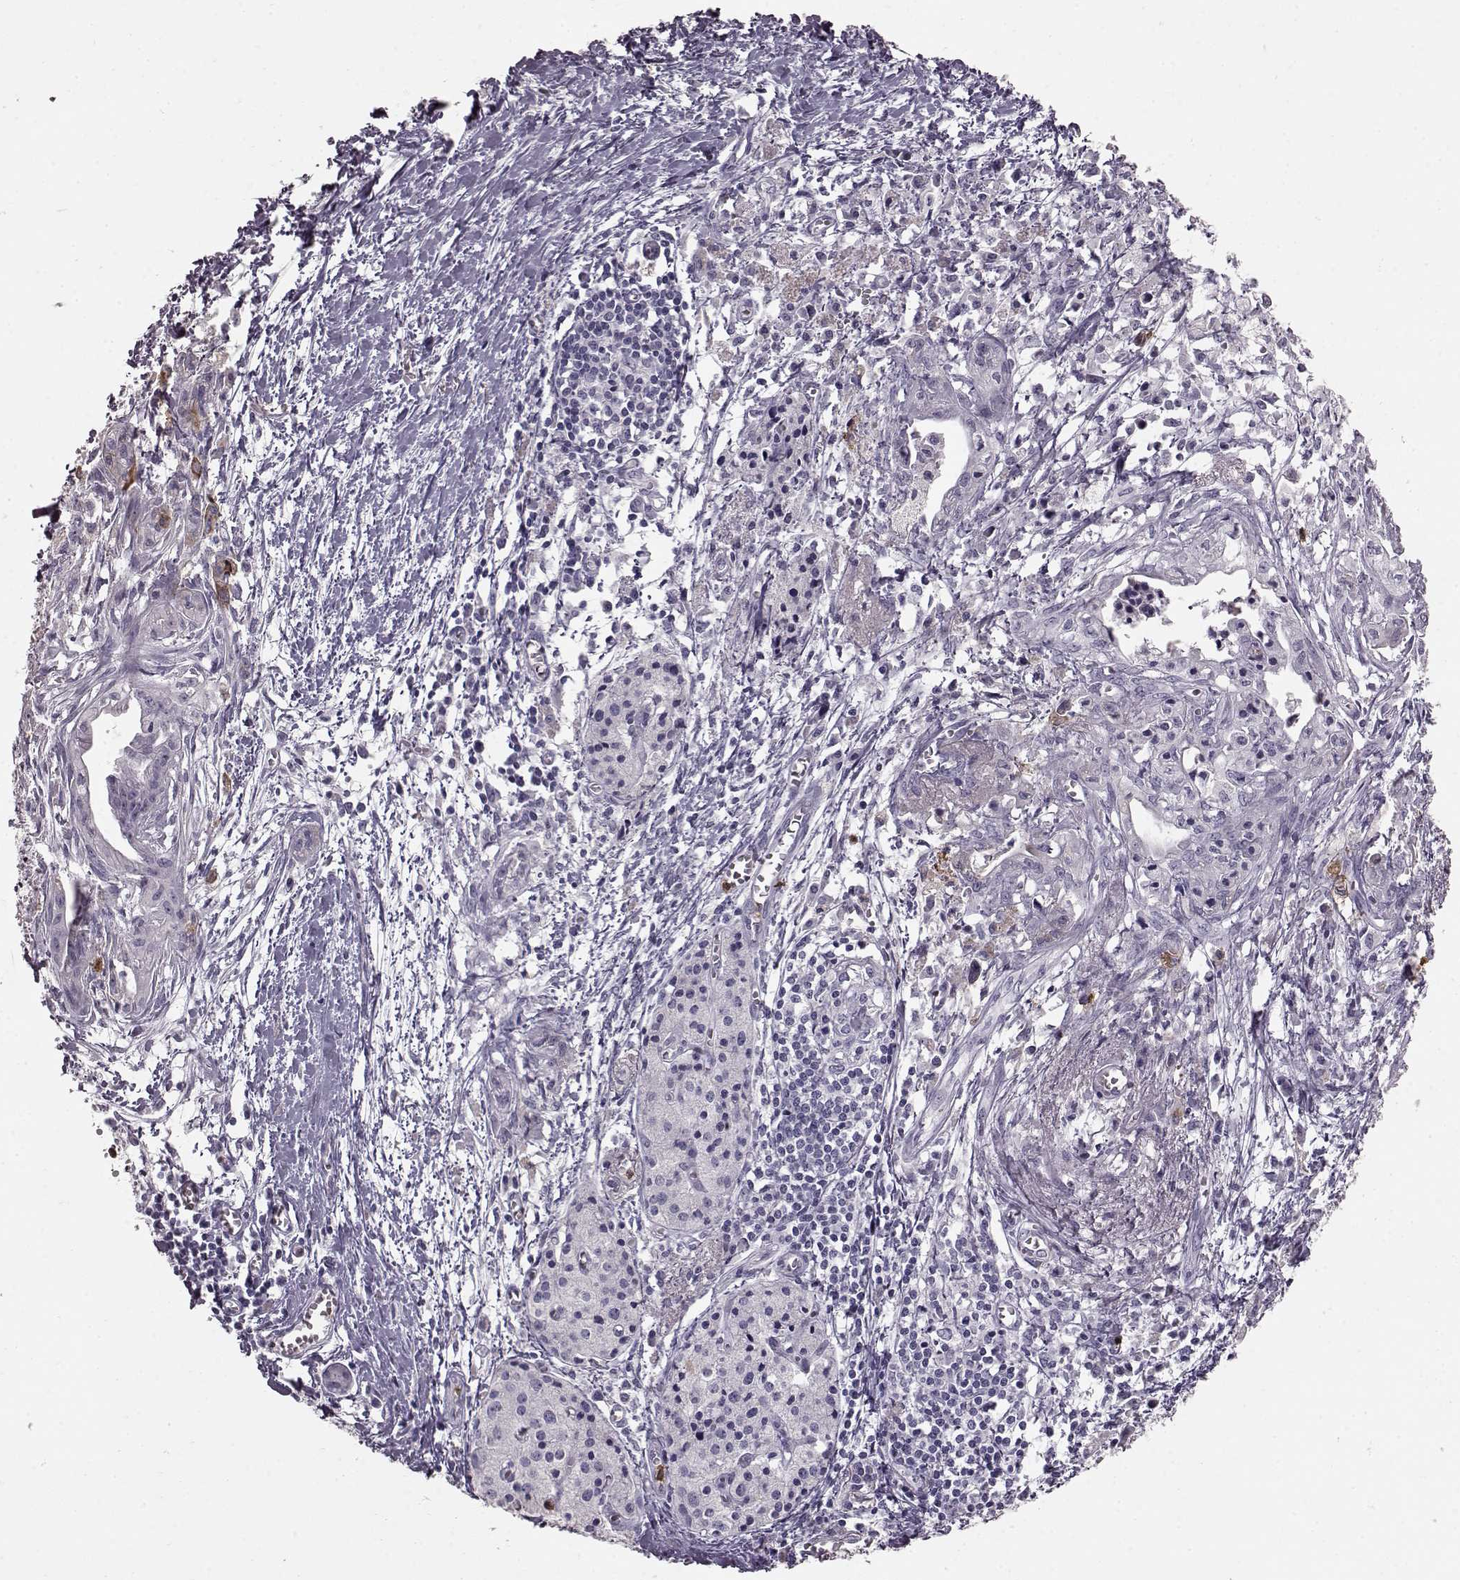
{"staining": {"intensity": "negative", "quantity": "none", "location": "none"}, "tissue": "pancreatic cancer", "cell_type": "Tumor cells", "image_type": "cancer", "snomed": [{"axis": "morphology", "description": "Adenocarcinoma, NOS"}, {"axis": "topography", "description": "Pancreas"}], "caption": "Adenocarcinoma (pancreatic) was stained to show a protein in brown. There is no significant staining in tumor cells.", "gene": "FUT4", "patient": {"sex": "female", "age": 61}}